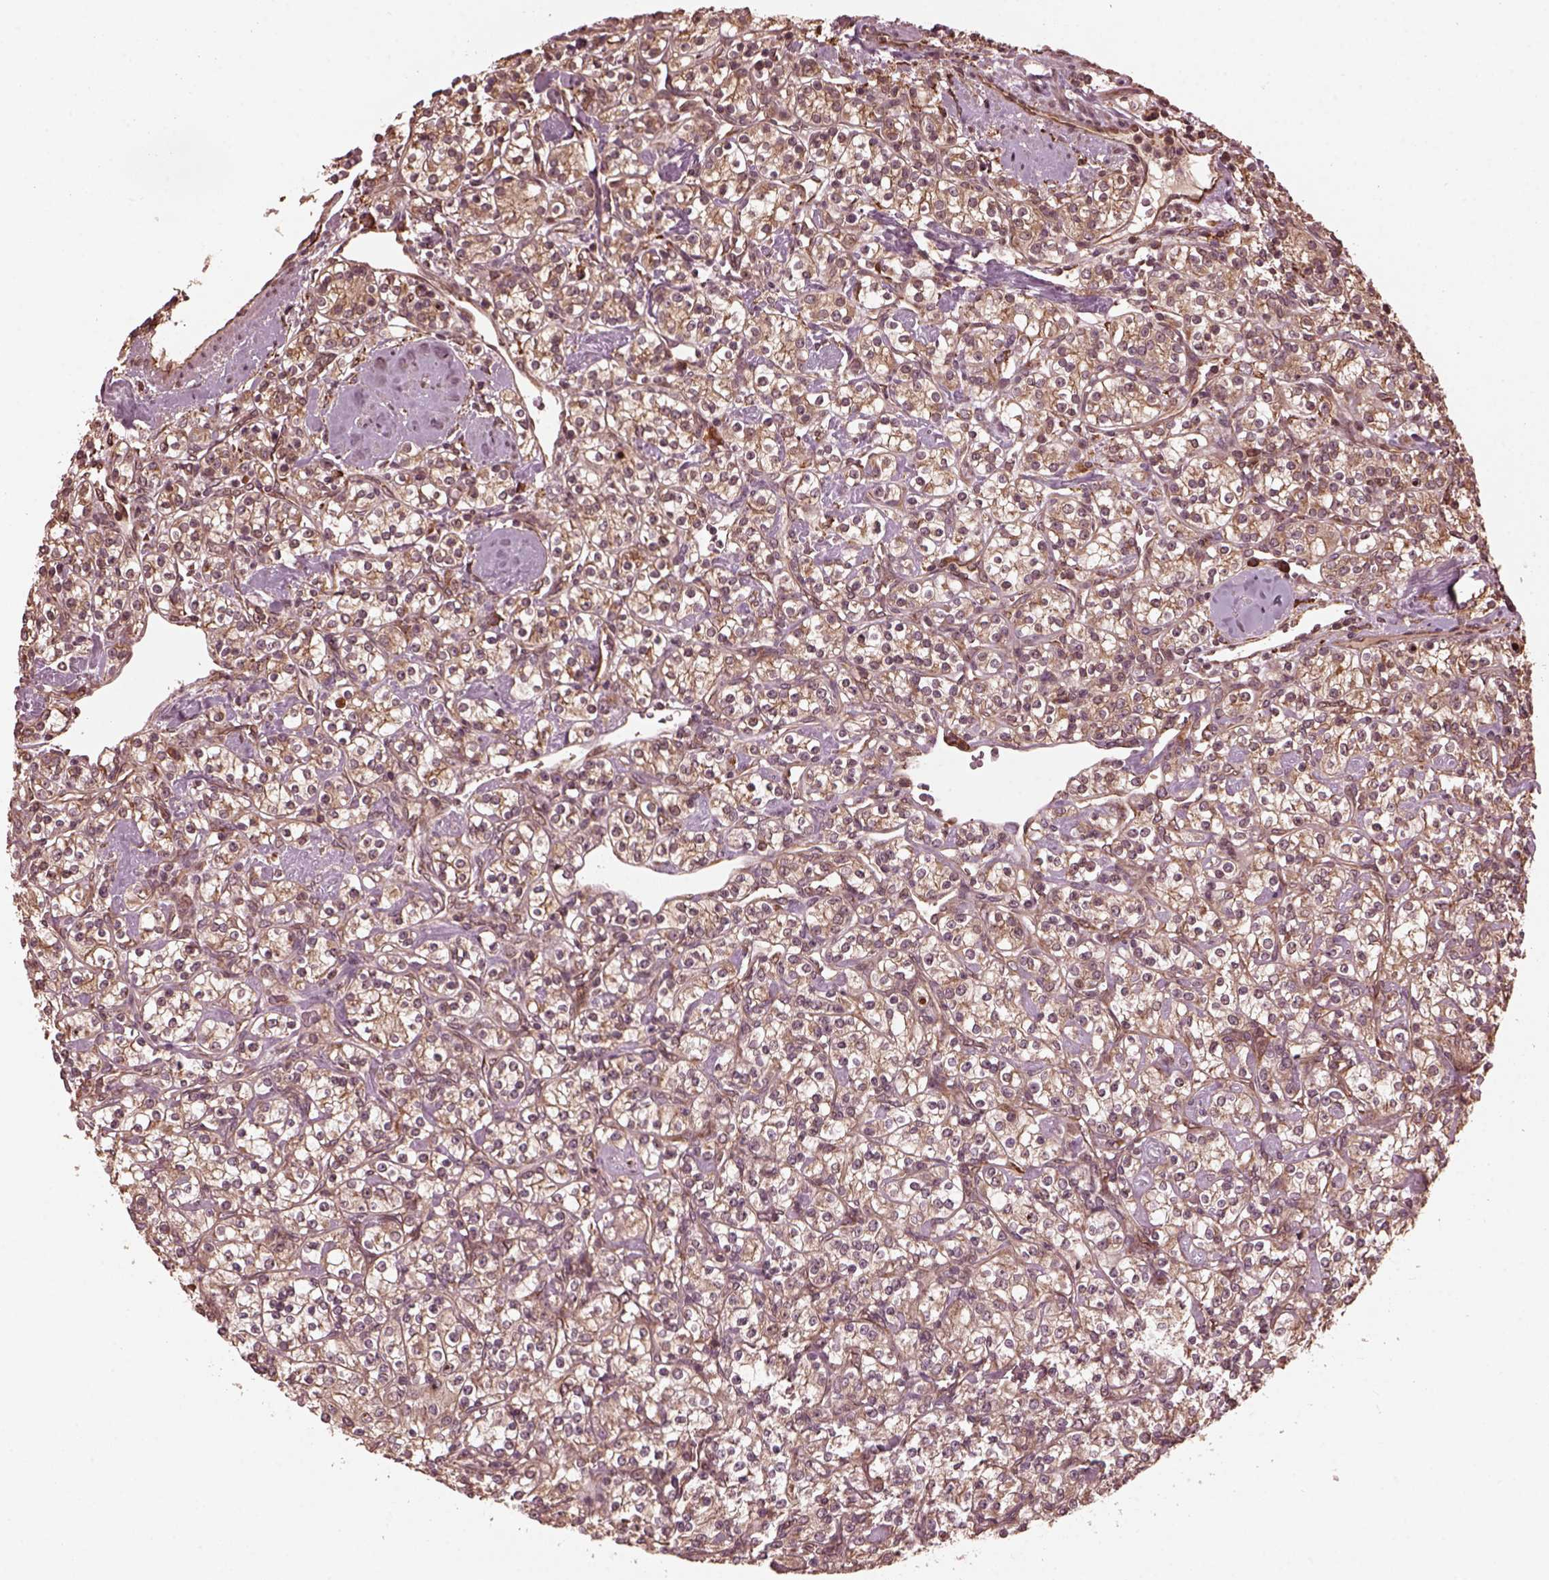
{"staining": {"intensity": "moderate", "quantity": ">75%", "location": "cytoplasmic/membranous"}, "tissue": "renal cancer", "cell_type": "Tumor cells", "image_type": "cancer", "snomed": [{"axis": "morphology", "description": "Adenocarcinoma, NOS"}, {"axis": "topography", "description": "Kidney"}], "caption": "High-magnification brightfield microscopy of renal adenocarcinoma stained with DAB (3,3'-diaminobenzidine) (brown) and counterstained with hematoxylin (blue). tumor cells exhibit moderate cytoplasmic/membranous positivity is seen in about>75% of cells.", "gene": "ZNF292", "patient": {"sex": "male", "age": 77}}